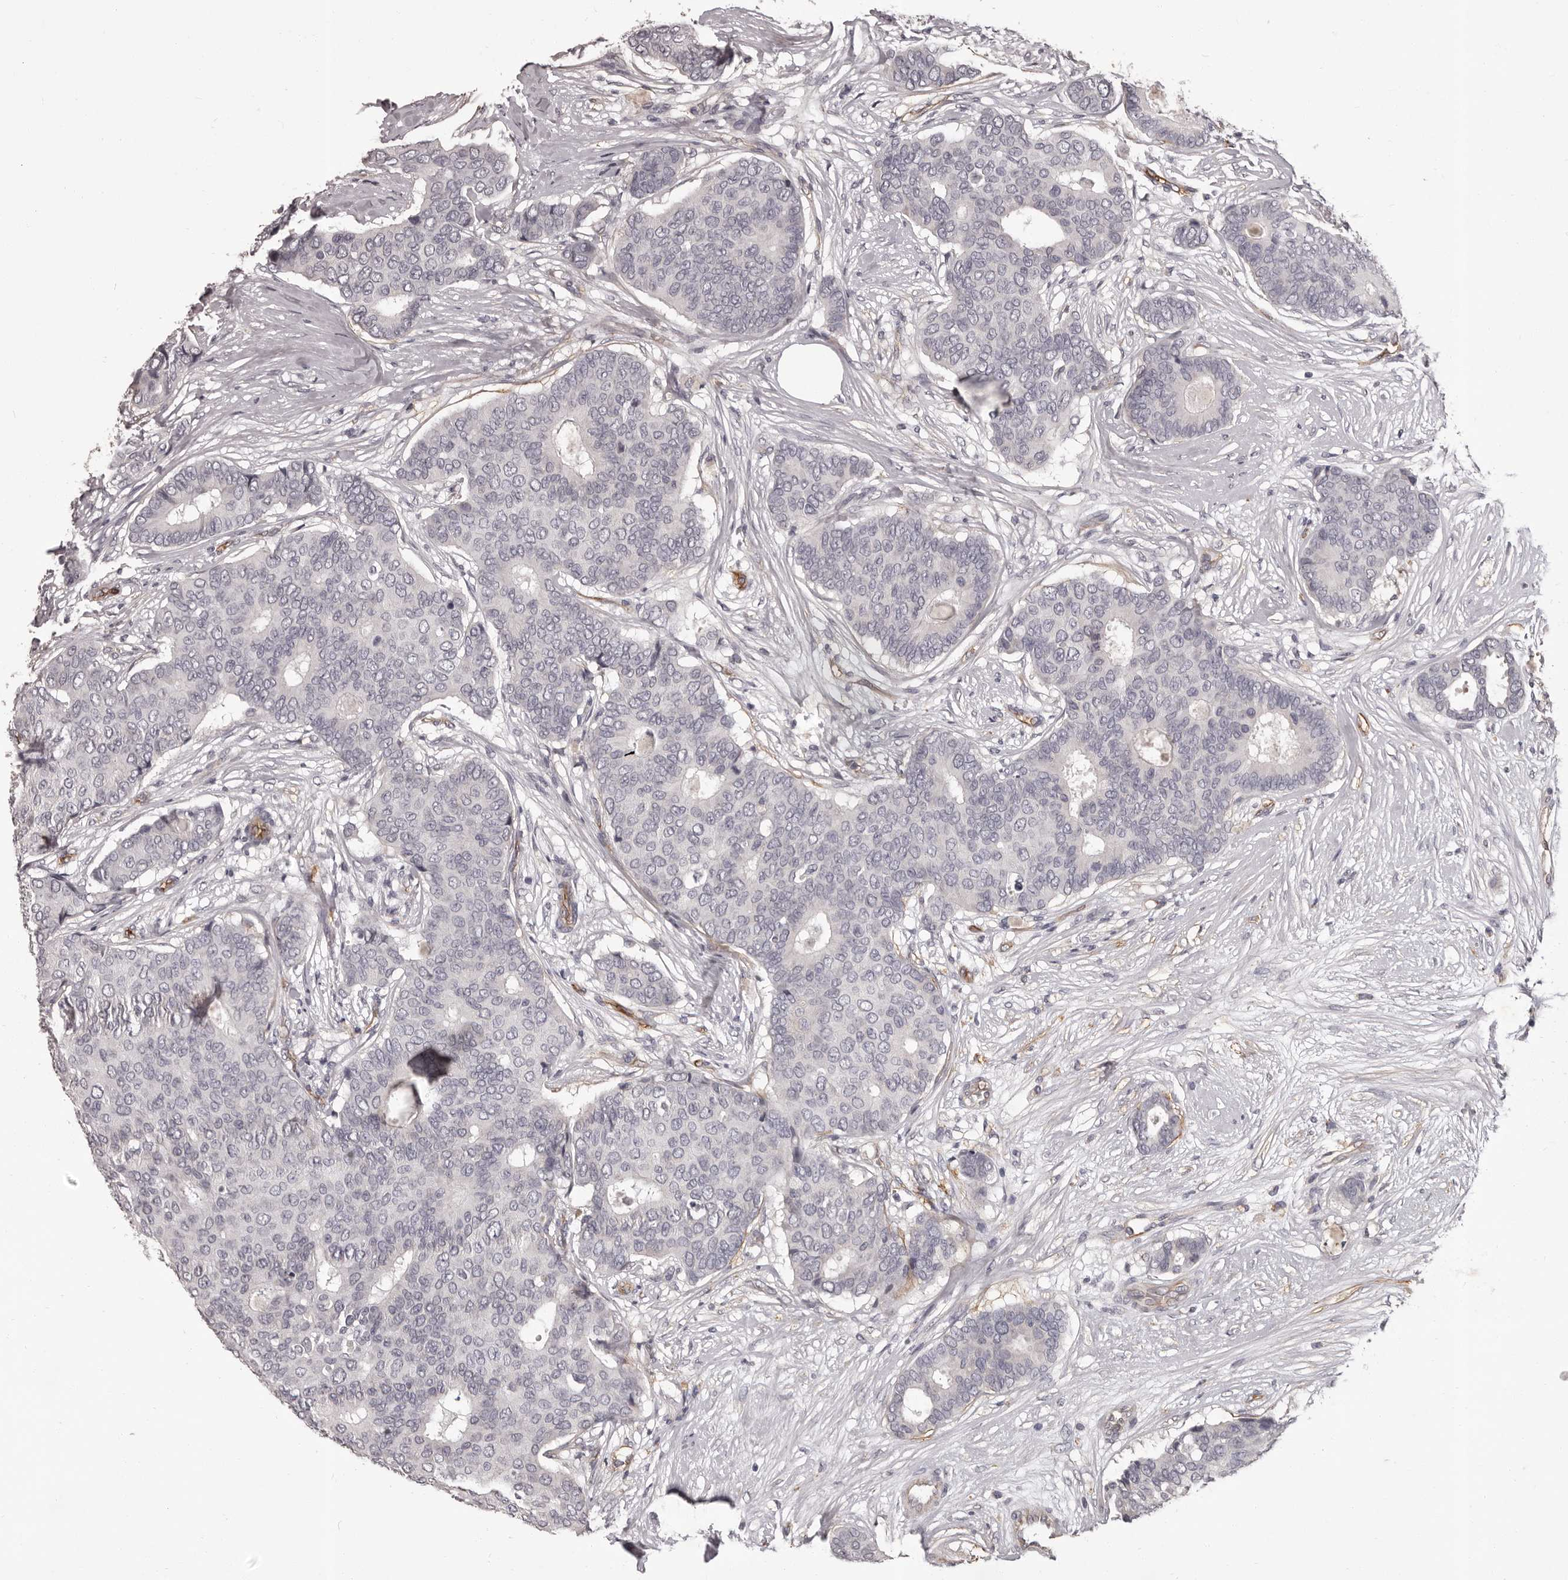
{"staining": {"intensity": "negative", "quantity": "none", "location": "none"}, "tissue": "breast cancer", "cell_type": "Tumor cells", "image_type": "cancer", "snomed": [{"axis": "morphology", "description": "Duct carcinoma"}, {"axis": "topography", "description": "Breast"}], "caption": "DAB (3,3'-diaminobenzidine) immunohistochemical staining of breast cancer demonstrates no significant positivity in tumor cells.", "gene": "GPR78", "patient": {"sex": "female", "age": 75}}